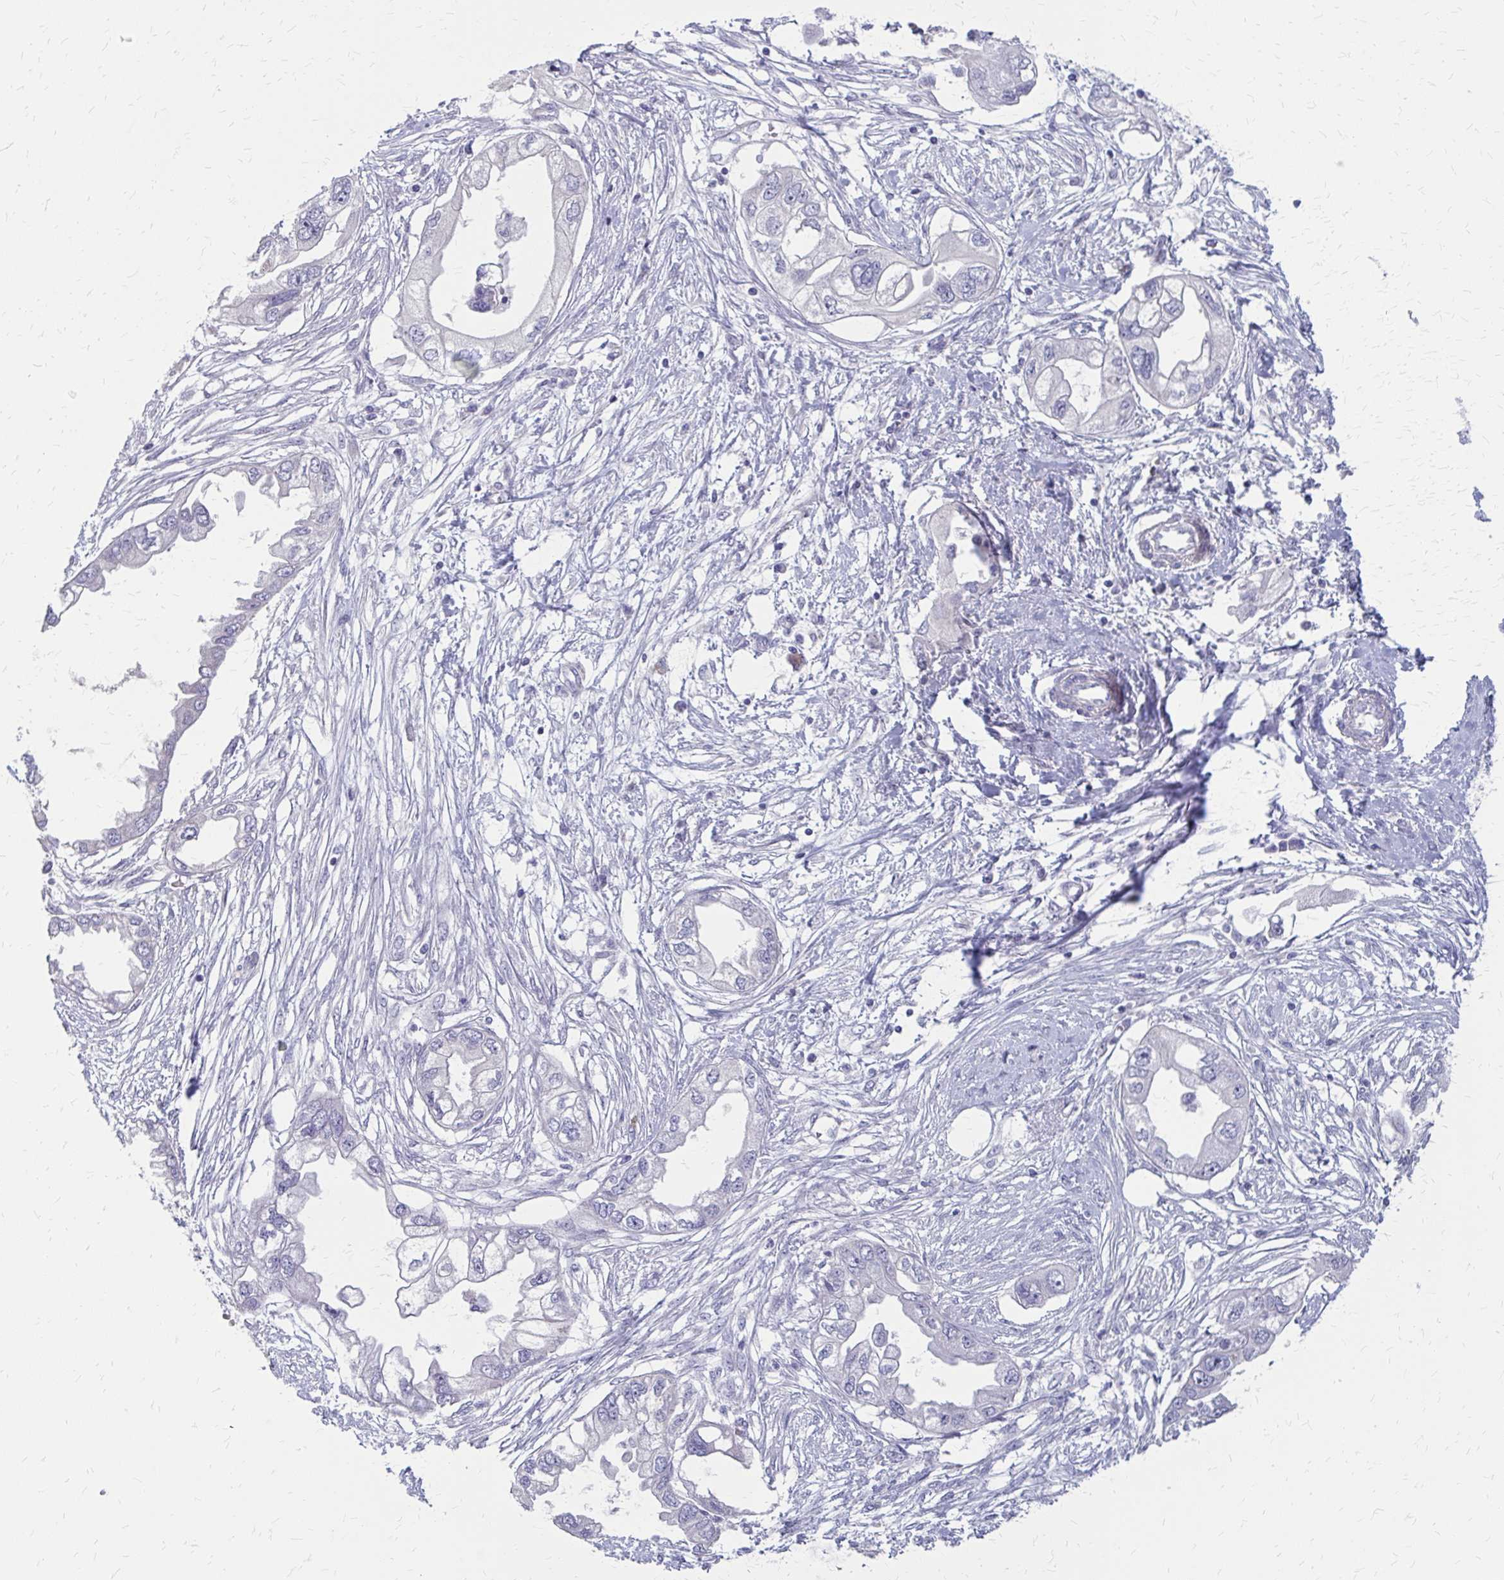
{"staining": {"intensity": "negative", "quantity": "none", "location": "none"}, "tissue": "endometrial cancer", "cell_type": "Tumor cells", "image_type": "cancer", "snomed": [{"axis": "morphology", "description": "Adenocarcinoma, NOS"}, {"axis": "morphology", "description": "Adenocarcinoma, metastatic, NOS"}, {"axis": "topography", "description": "Adipose tissue"}, {"axis": "topography", "description": "Endometrium"}], "caption": "DAB (3,3'-diaminobenzidine) immunohistochemical staining of human endometrial adenocarcinoma reveals no significant expression in tumor cells. (Brightfield microscopy of DAB (3,3'-diaminobenzidine) immunohistochemistry at high magnification).", "gene": "GLYATL2", "patient": {"sex": "female", "age": 67}}